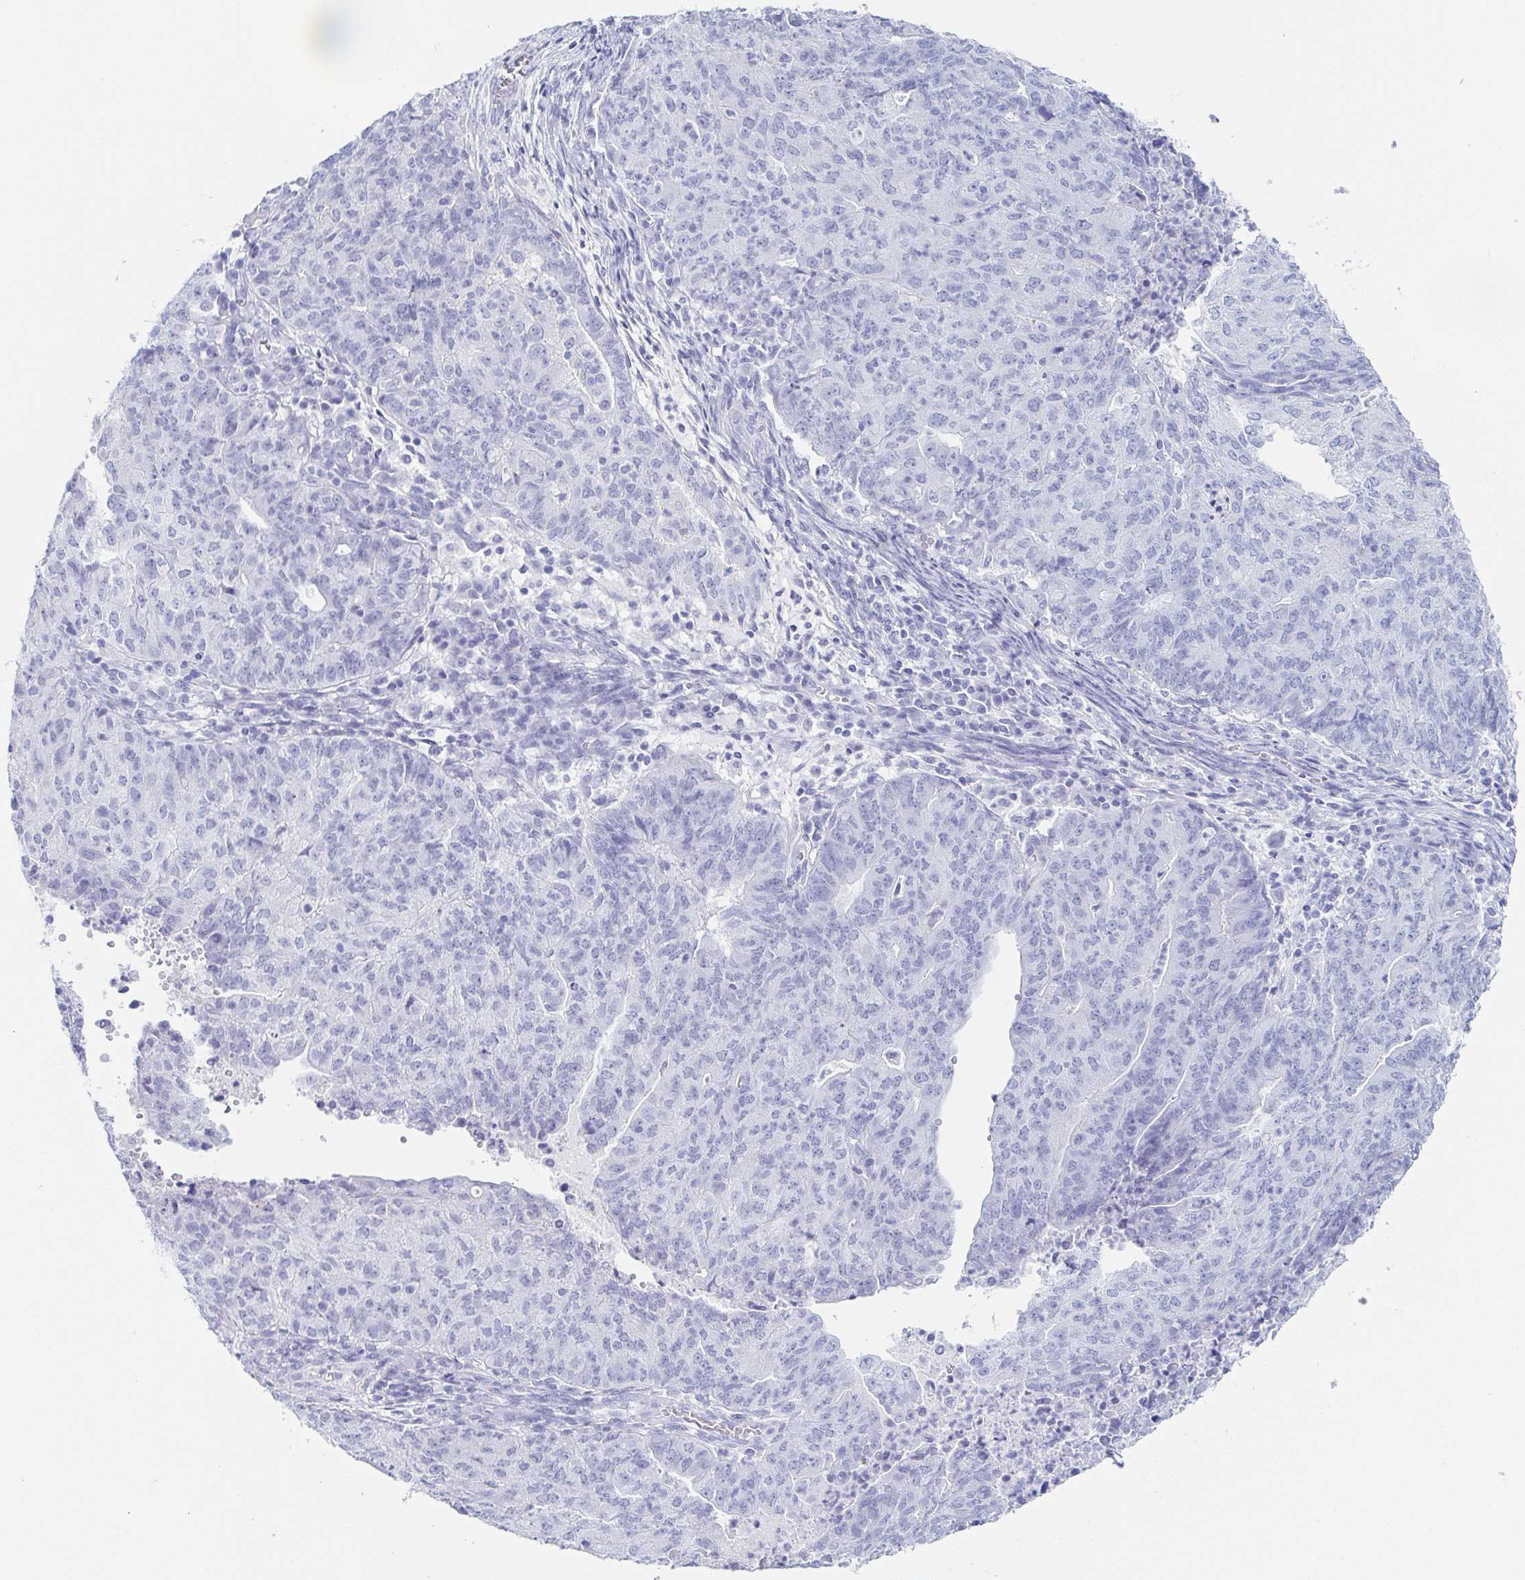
{"staining": {"intensity": "negative", "quantity": "none", "location": "none"}, "tissue": "endometrial cancer", "cell_type": "Tumor cells", "image_type": "cancer", "snomed": [{"axis": "morphology", "description": "Adenocarcinoma, NOS"}, {"axis": "topography", "description": "Endometrium"}], "caption": "Tumor cells are negative for brown protein staining in endometrial adenocarcinoma.", "gene": "ZG16B", "patient": {"sex": "female", "age": 82}}